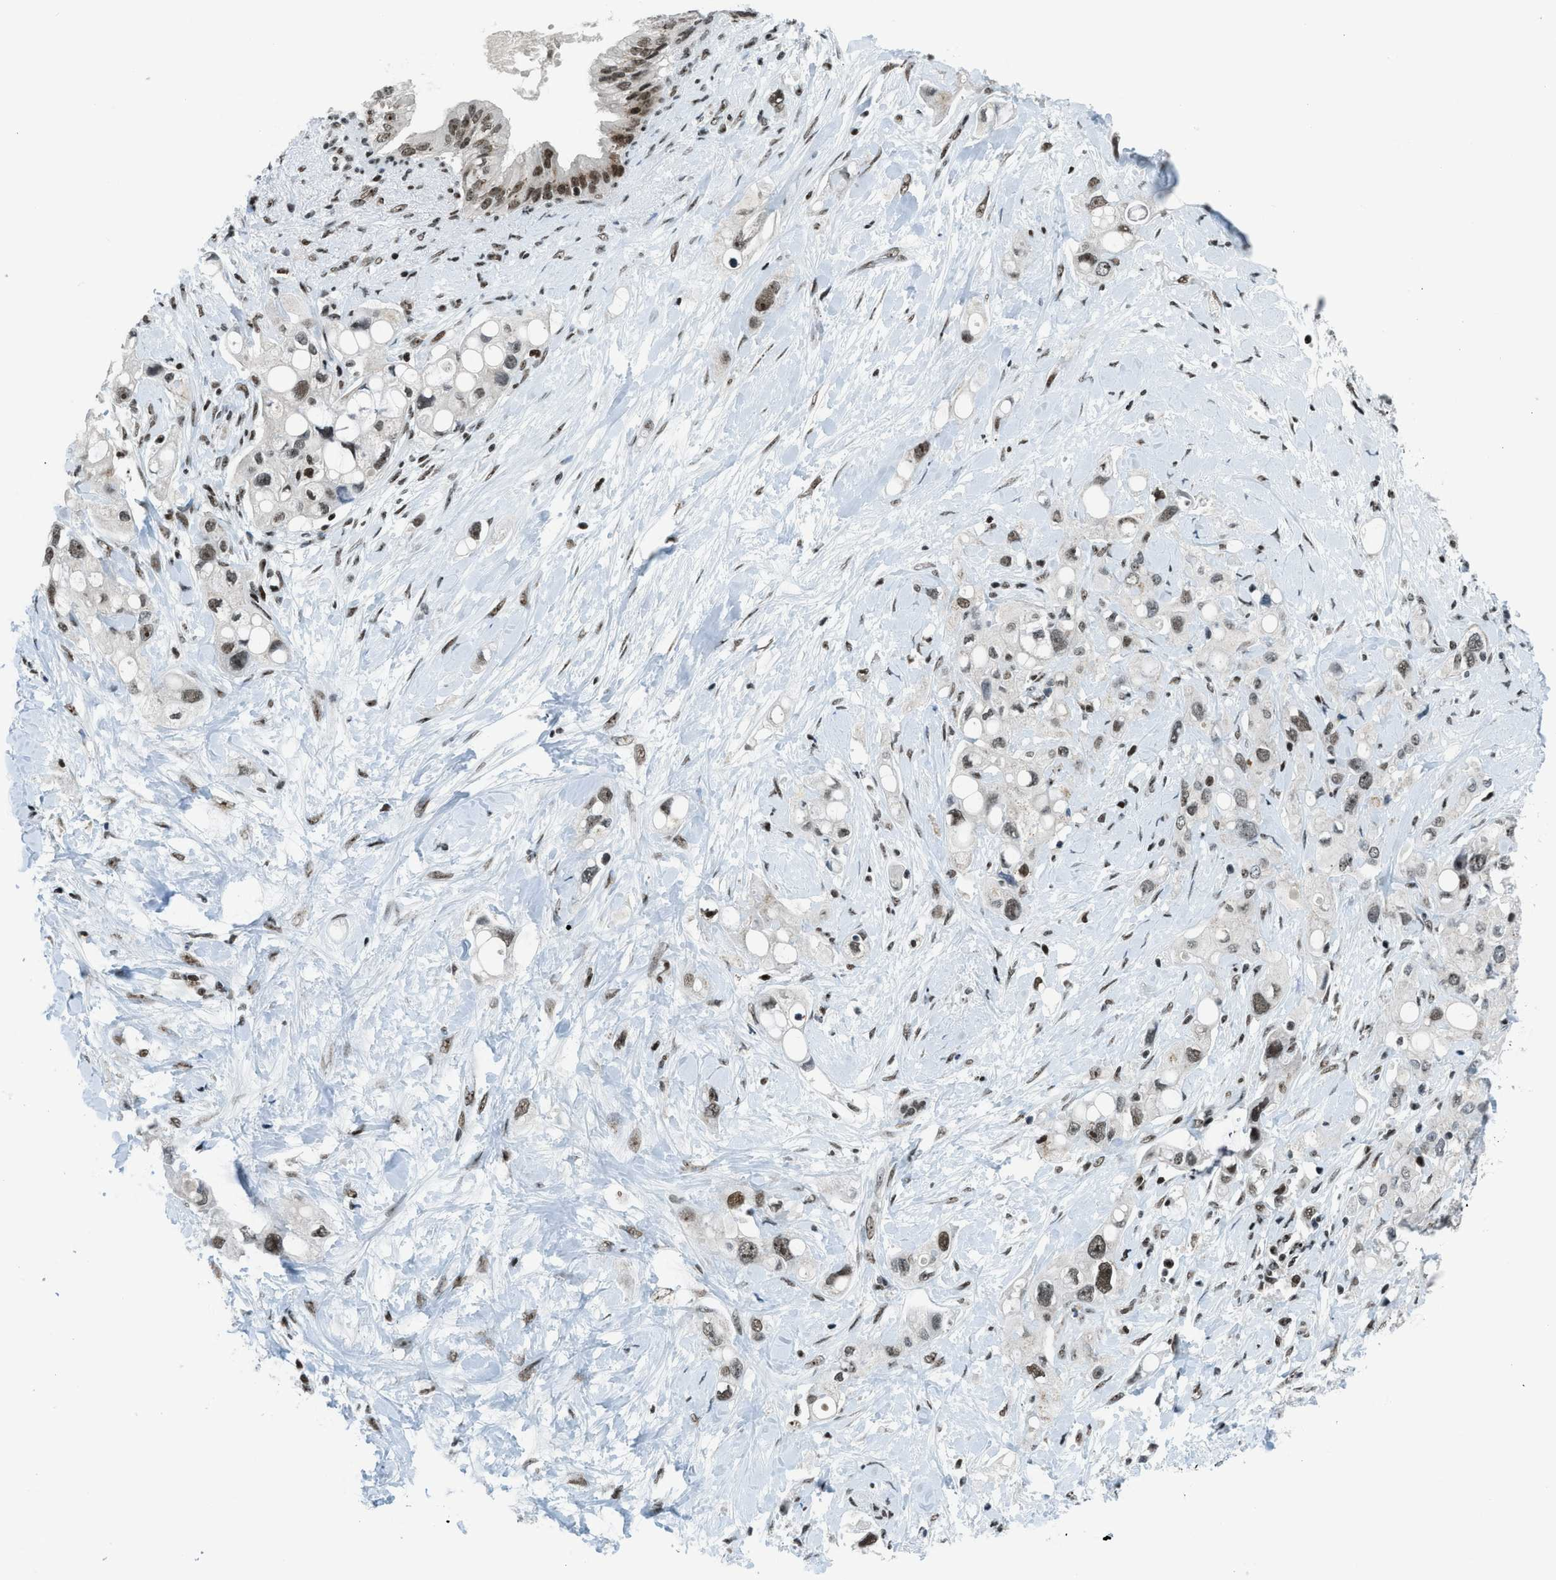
{"staining": {"intensity": "strong", "quantity": ">75%", "location": "nuclear"}, "tissue": "pancreatic cancer", "cell_type": "Tumor cells", "image_type": "cancer", "snomed": [{"axis": "morphology", "description": "Adenocarcinoma, NOS"}, {"axis": "topography", "description": "Pancreas"}], "caption": "Pancreatic cancer (adenocarcinoma) stained for a protein shows strong nuclear positivity in tumor cells.", "gene": "RAD51B", "patient": {"sex": "female", "age": 56}}